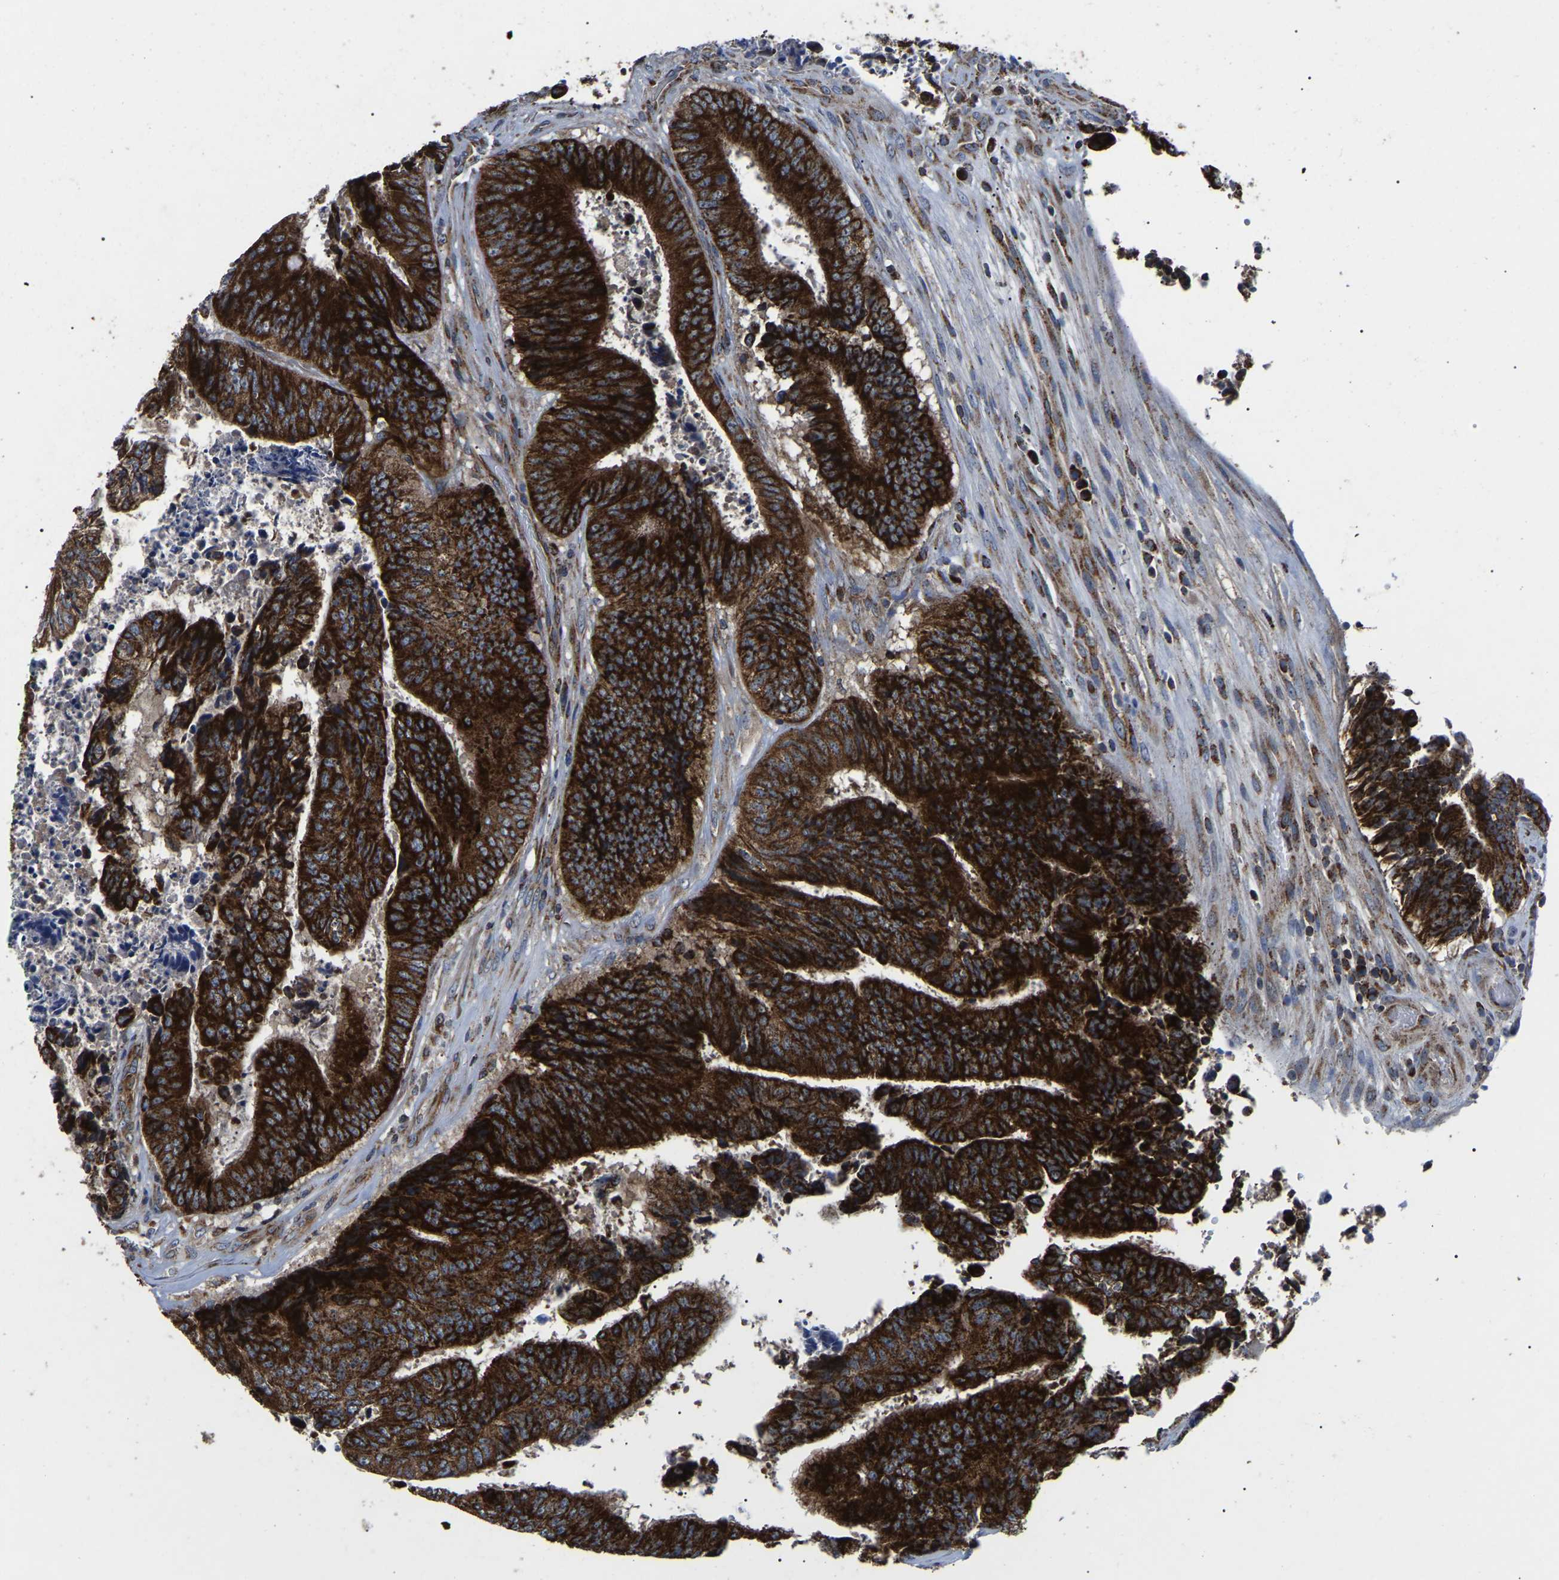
{"staining": {"intensity": "strong", "quantity": ">75%", "location": "cytoplasmic/membranous"}, "tissue": "colorectal cancer", "cell_type": "Tumor cells", "image_type": "cancer", "snomed": [{"axis": "morphology", "description": "Adenocarcinoma, NOS"}, {"axis": "topography", "description": "Rectum"}], "caption": "The histopathology image reveals immunohistochemical staining of colorectal cancer. There is strong cytoplasmic/membranous expression is appreciated in approximately >75% of tumor cells.", "gene": "PPM1E", "patient": {"sex": "male", "age": 72}}